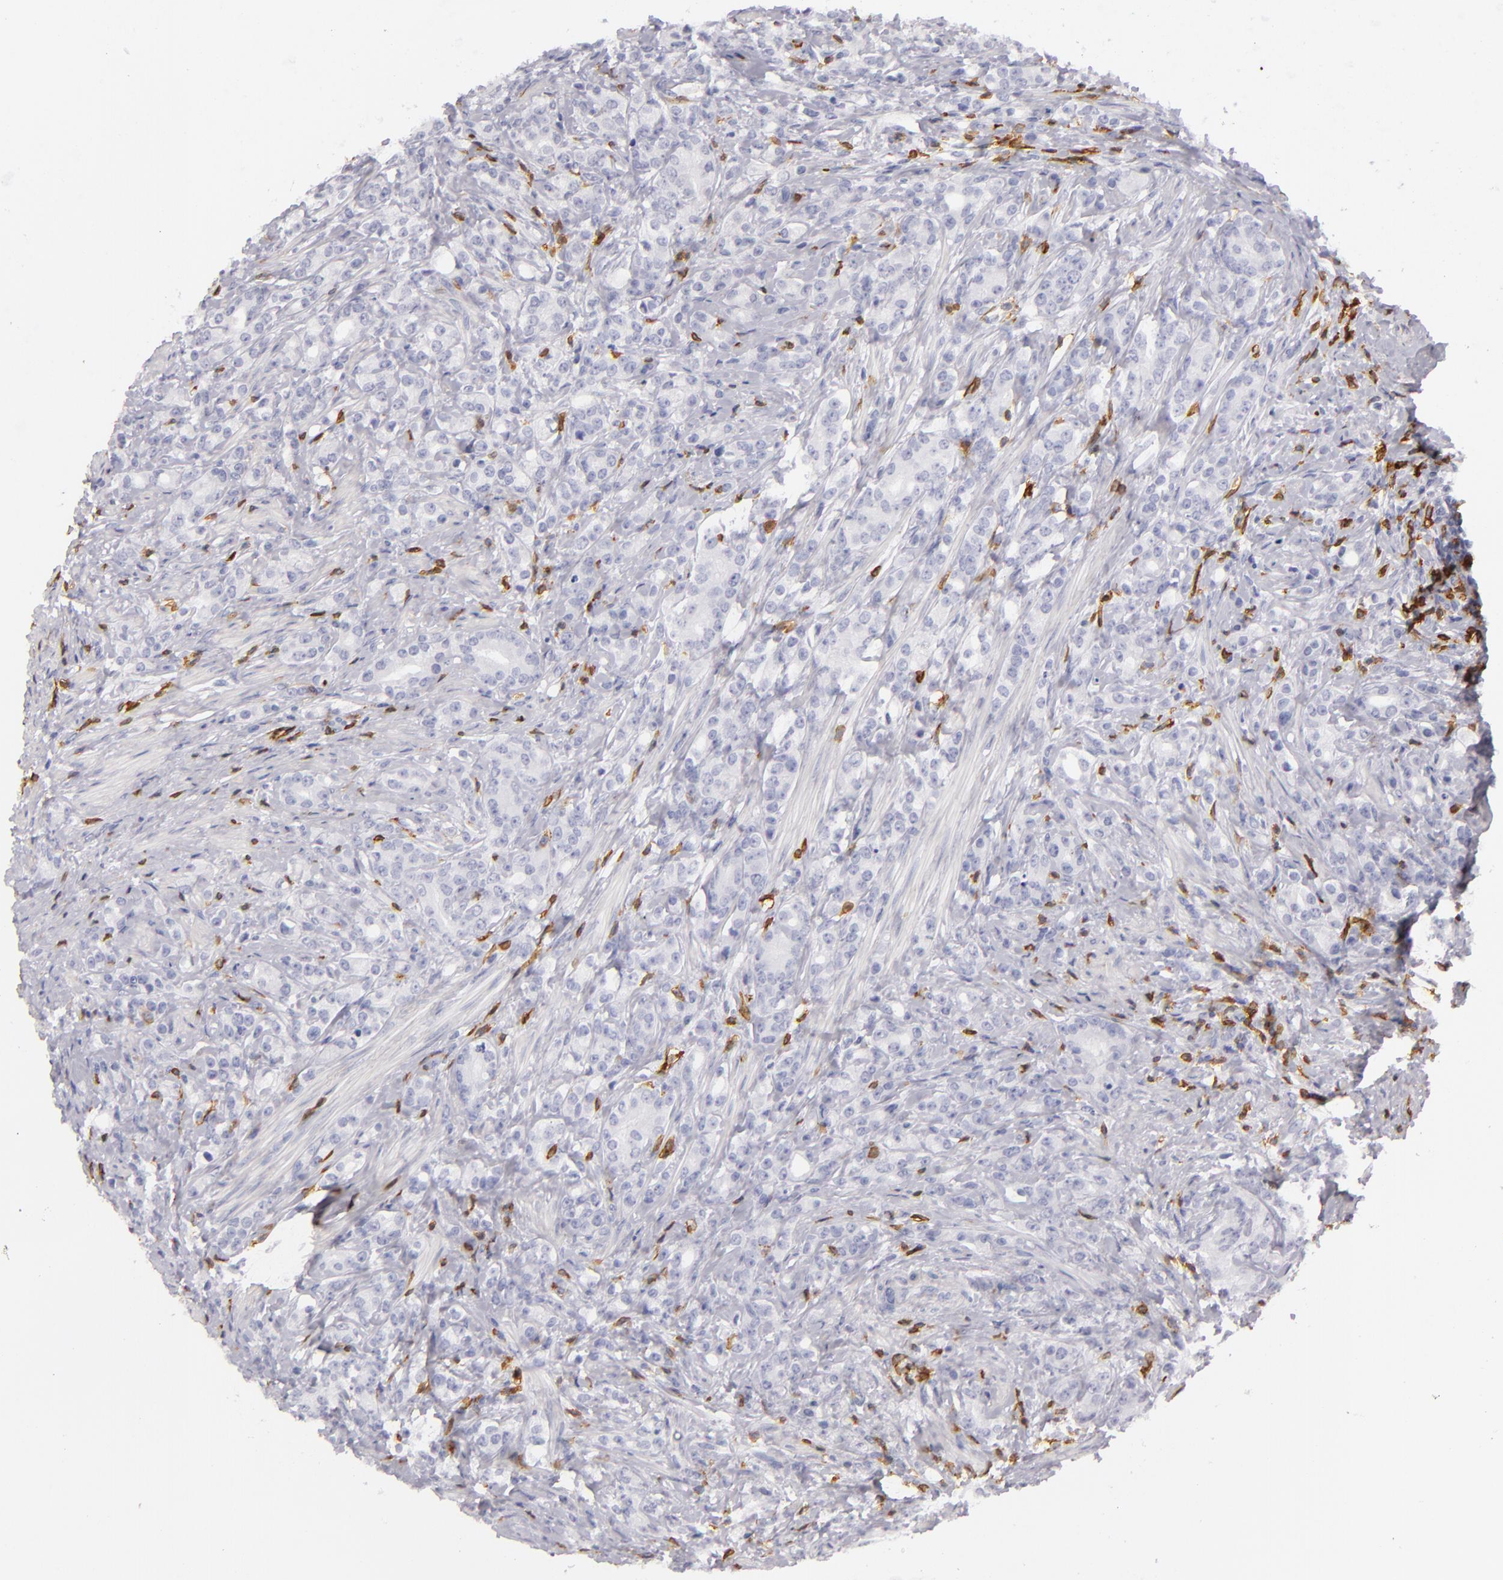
{"staining": {"intensity": "negative", "quantity": "none", "location": "none"}, "tissue": "prostate cancer", "cell_type": "Tumor cells", "image_type": "cancer", "snomed": [{"axis": "morphology", "description": "Adenocarcinoma, Medium grade"}, {"axis": "topography", "description": "Prostate"}], "caption": "This is an immunohistochemistry (IHC) micrograph of human prostate adenocarcinoma (medium-grade). There is no positivity in tumor cells.", "gene": "LAT", "patient": {"sex": "male", "age": 59}}